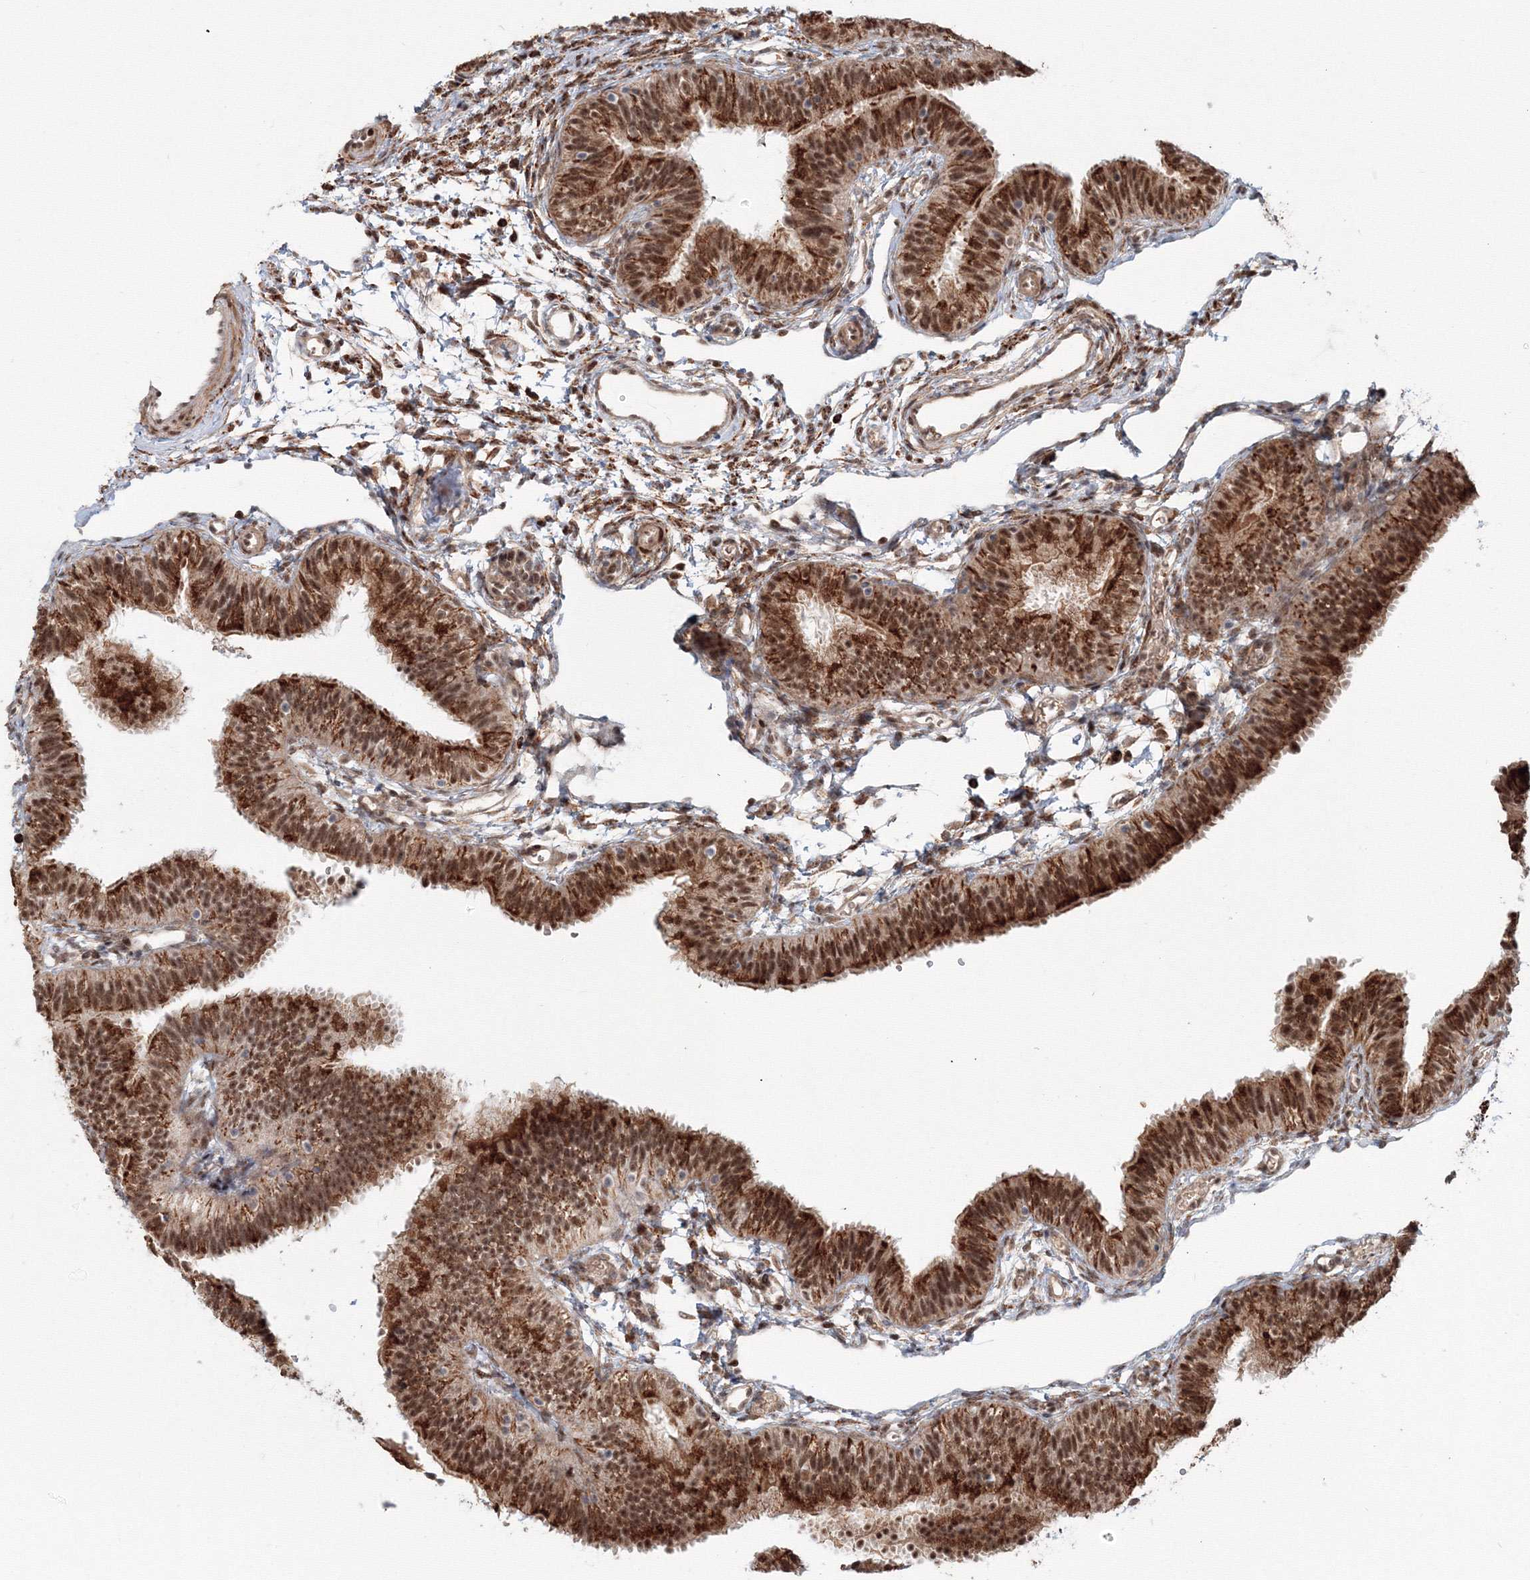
{"staining": {"intensity": "strong", "quantity": ">75%", "location": "cytoplasmic/membranous,nuclear"}, "tissue": "fallopian tube", "cell_type": "Glandular cells", "image_type": "normal", "snomed": [{"axis": "morphology", "description": "Normal tissue, NOS"}, {"axis": "topography", "description": "Fallopian tube"}], "caption": "Fallopian tube stained with DAB (3,3'-diaminobenzidine) IHC reveals high levels of strong cytoplasmic/membranous,nuclear expression in about >75% of glandular cells.", "gene": "SH3PXD2A", "patient": {"sex": "female", "age": 35}}